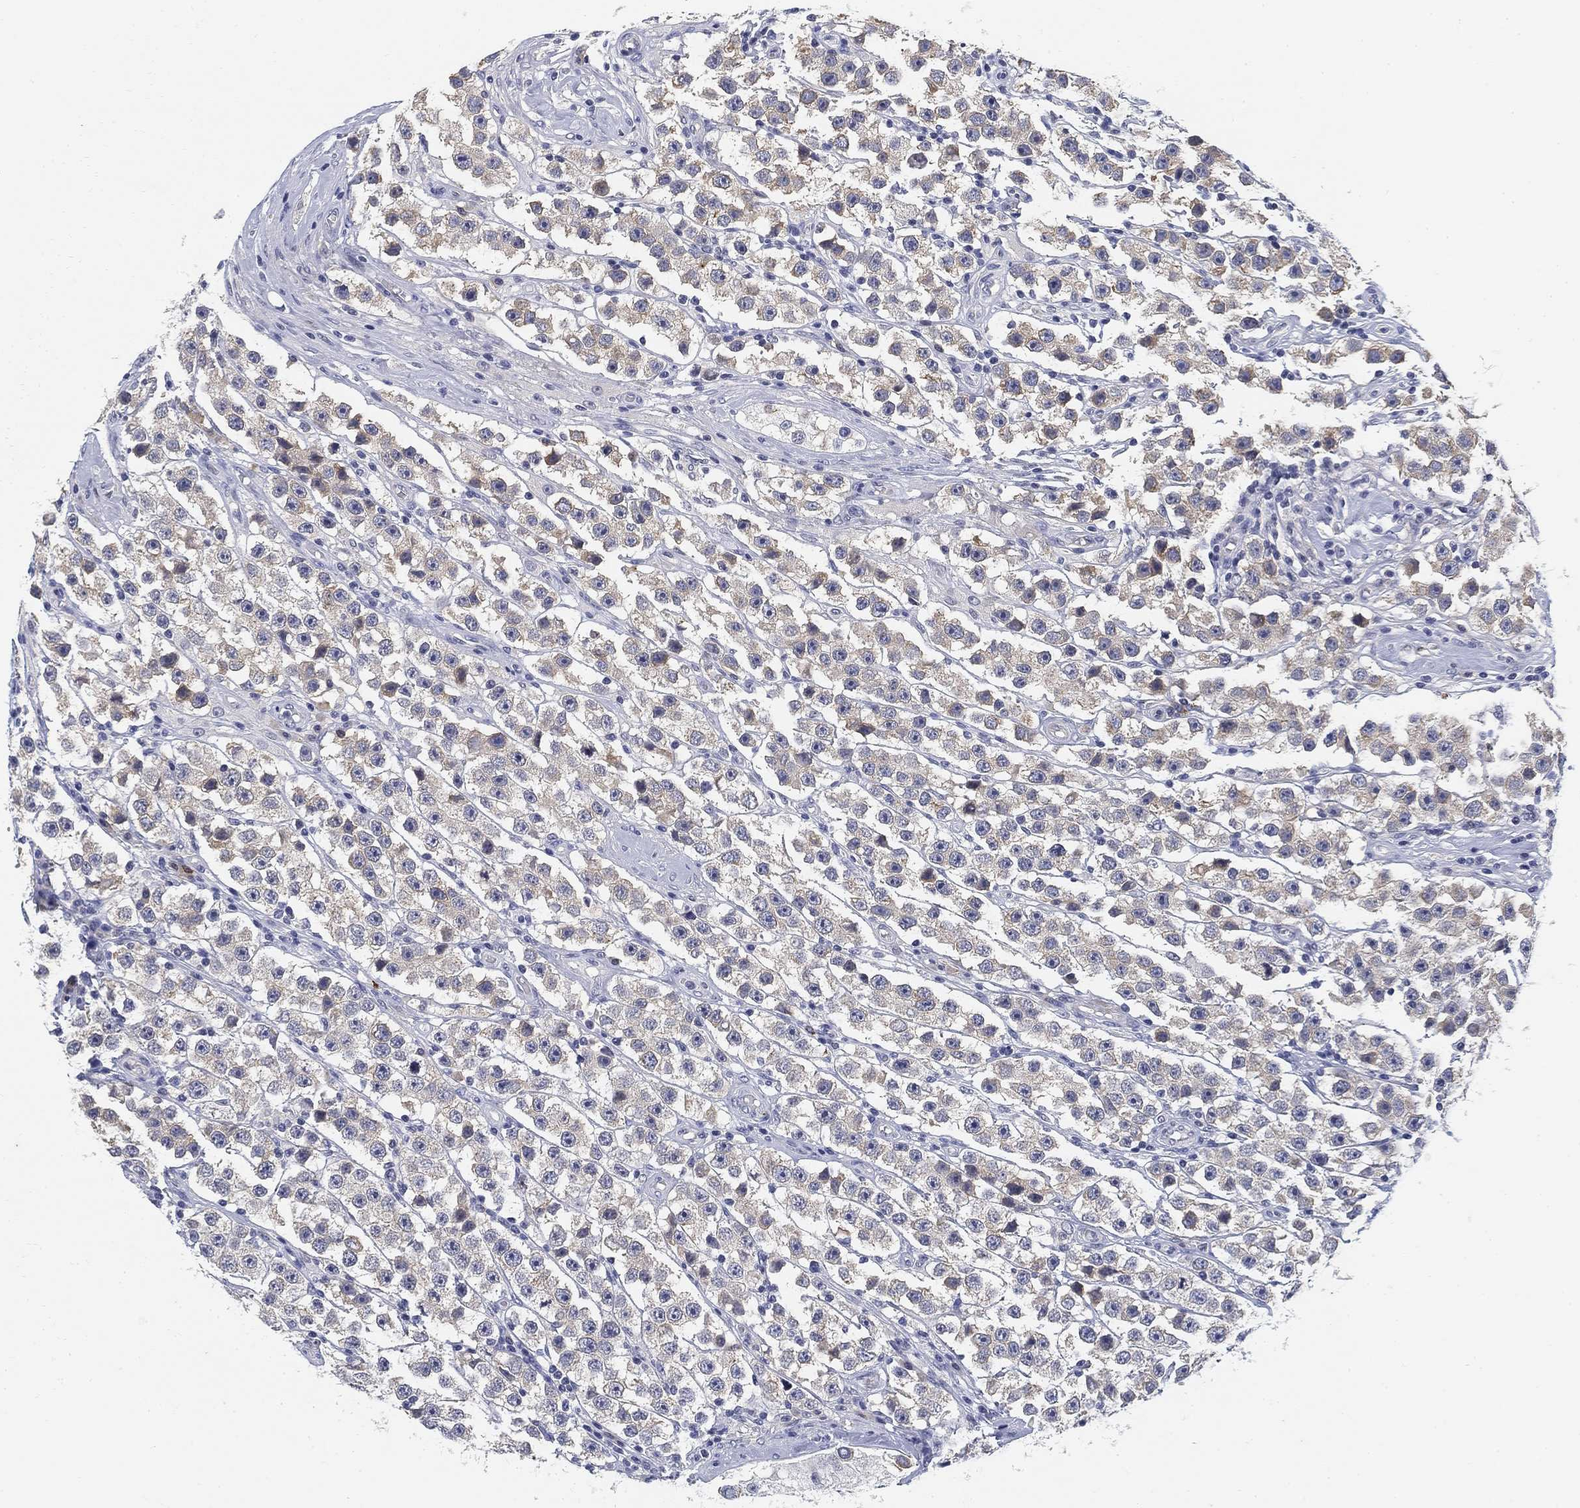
{"staining": {"intensity": "negative", "quantity": "none", "location": "none"}, "tissue": "testis cancer", "cell_type": "Tumor cells", "image_type": "cancer", "snomed": [{"axis": "morphology", "description": "Seminoma, NOS"}, {"axis": "topography", "description": "Testis"}], "caption": "This is a image of immunohistochemistry (IHC) staining of testis seminoma, which shows no positivity in tumor cells.", "gene": "SLC2A5", "patient": {"sex": "male", "age": 45}}